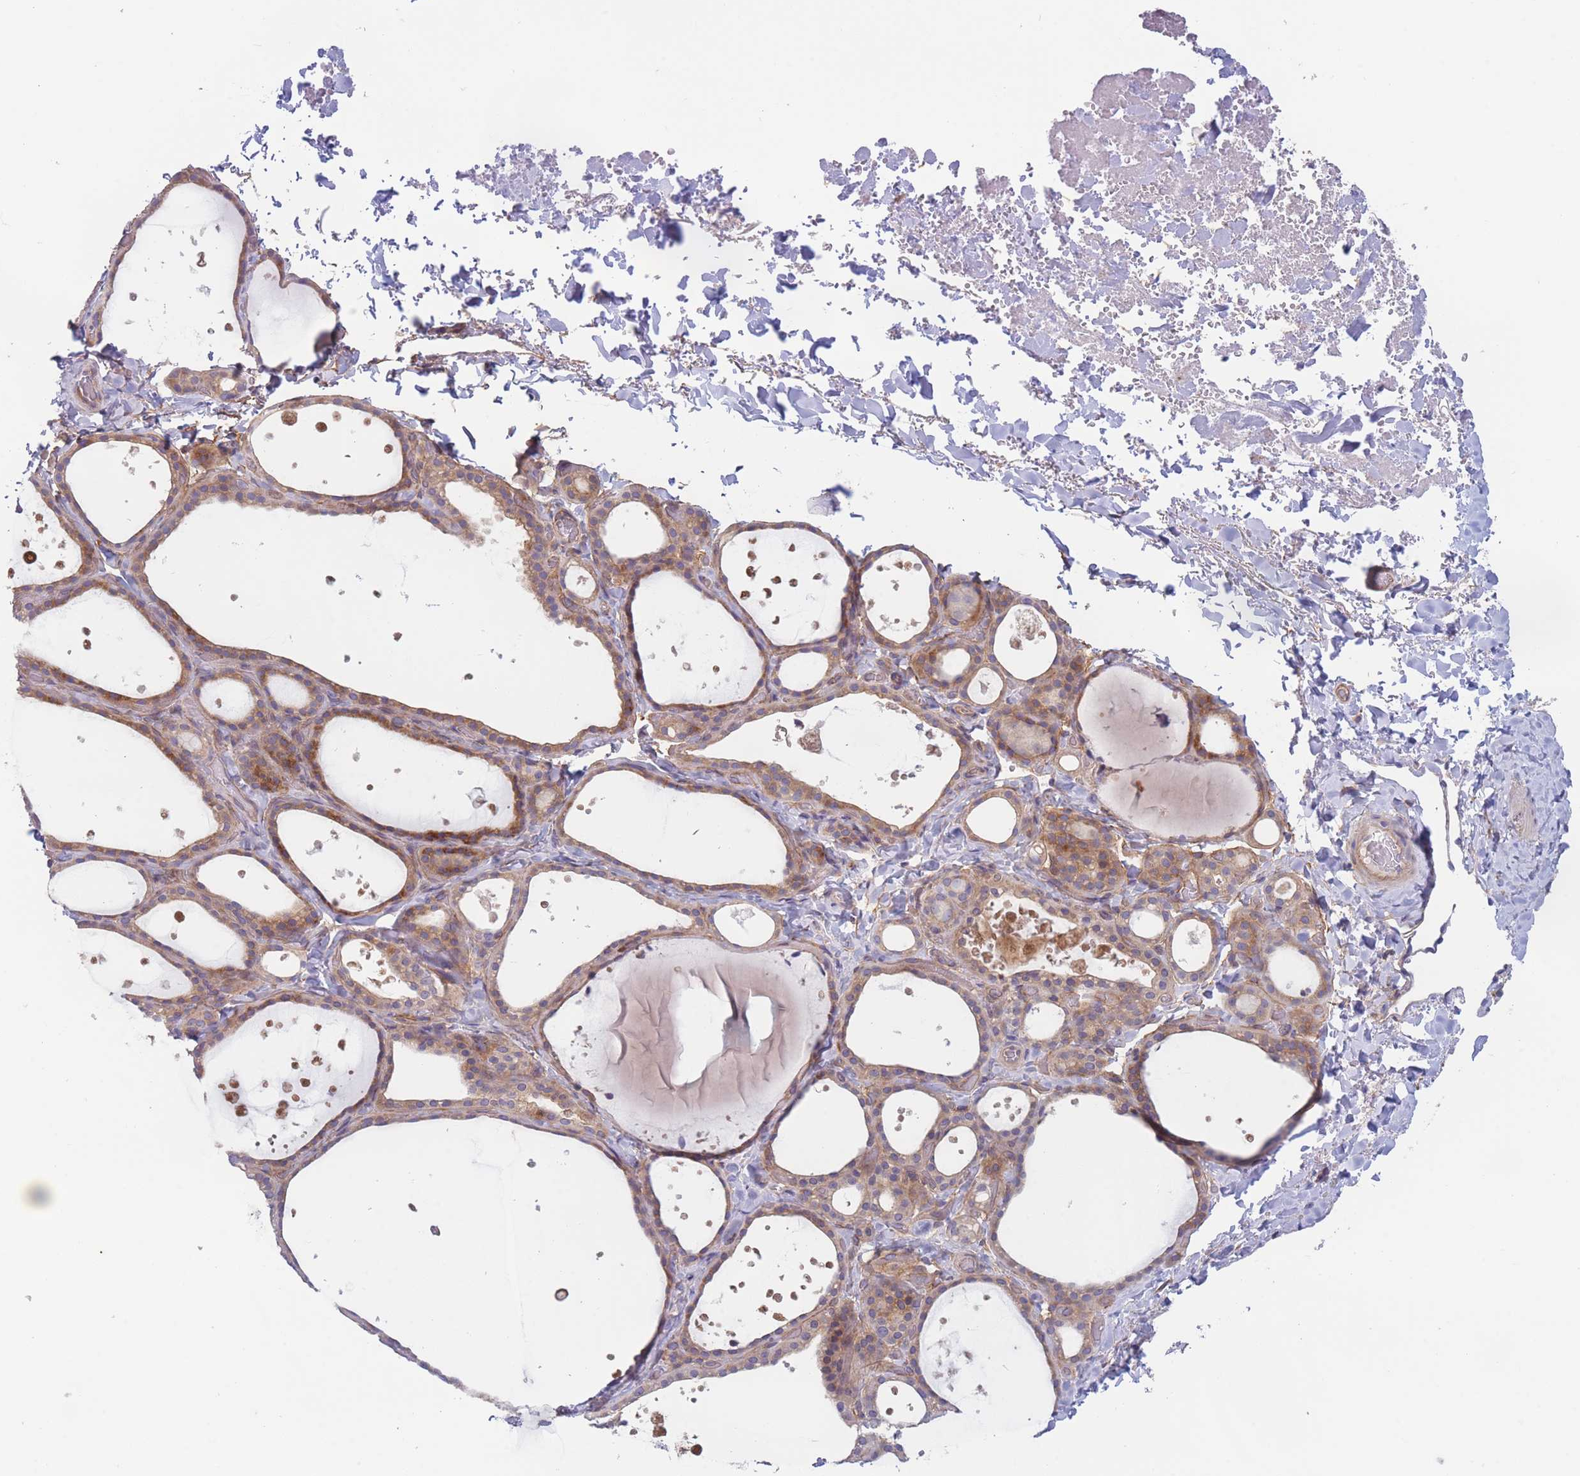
{"staining": {"intensity": "moderate", "quantity": ">75%", "location": "cytoplasmic/membranous"}, "tissue": "thyroid gland", "cell_type": "Glandular cells", "image_type": "normal", "snomed": [{"axis": "morphology", "description": "Normal tissue, NOS"}, {"axis": "topography", "description": "Thyroid gland"}], "caption": "DAB immunohistochemical staining of benign human thyroid gland exhibits moderate cytoplasmic/membranous protein positivity in about >75% of glandular cells.", "gene": "WDR93", "patient": {"sex": "female", "age": 44}}